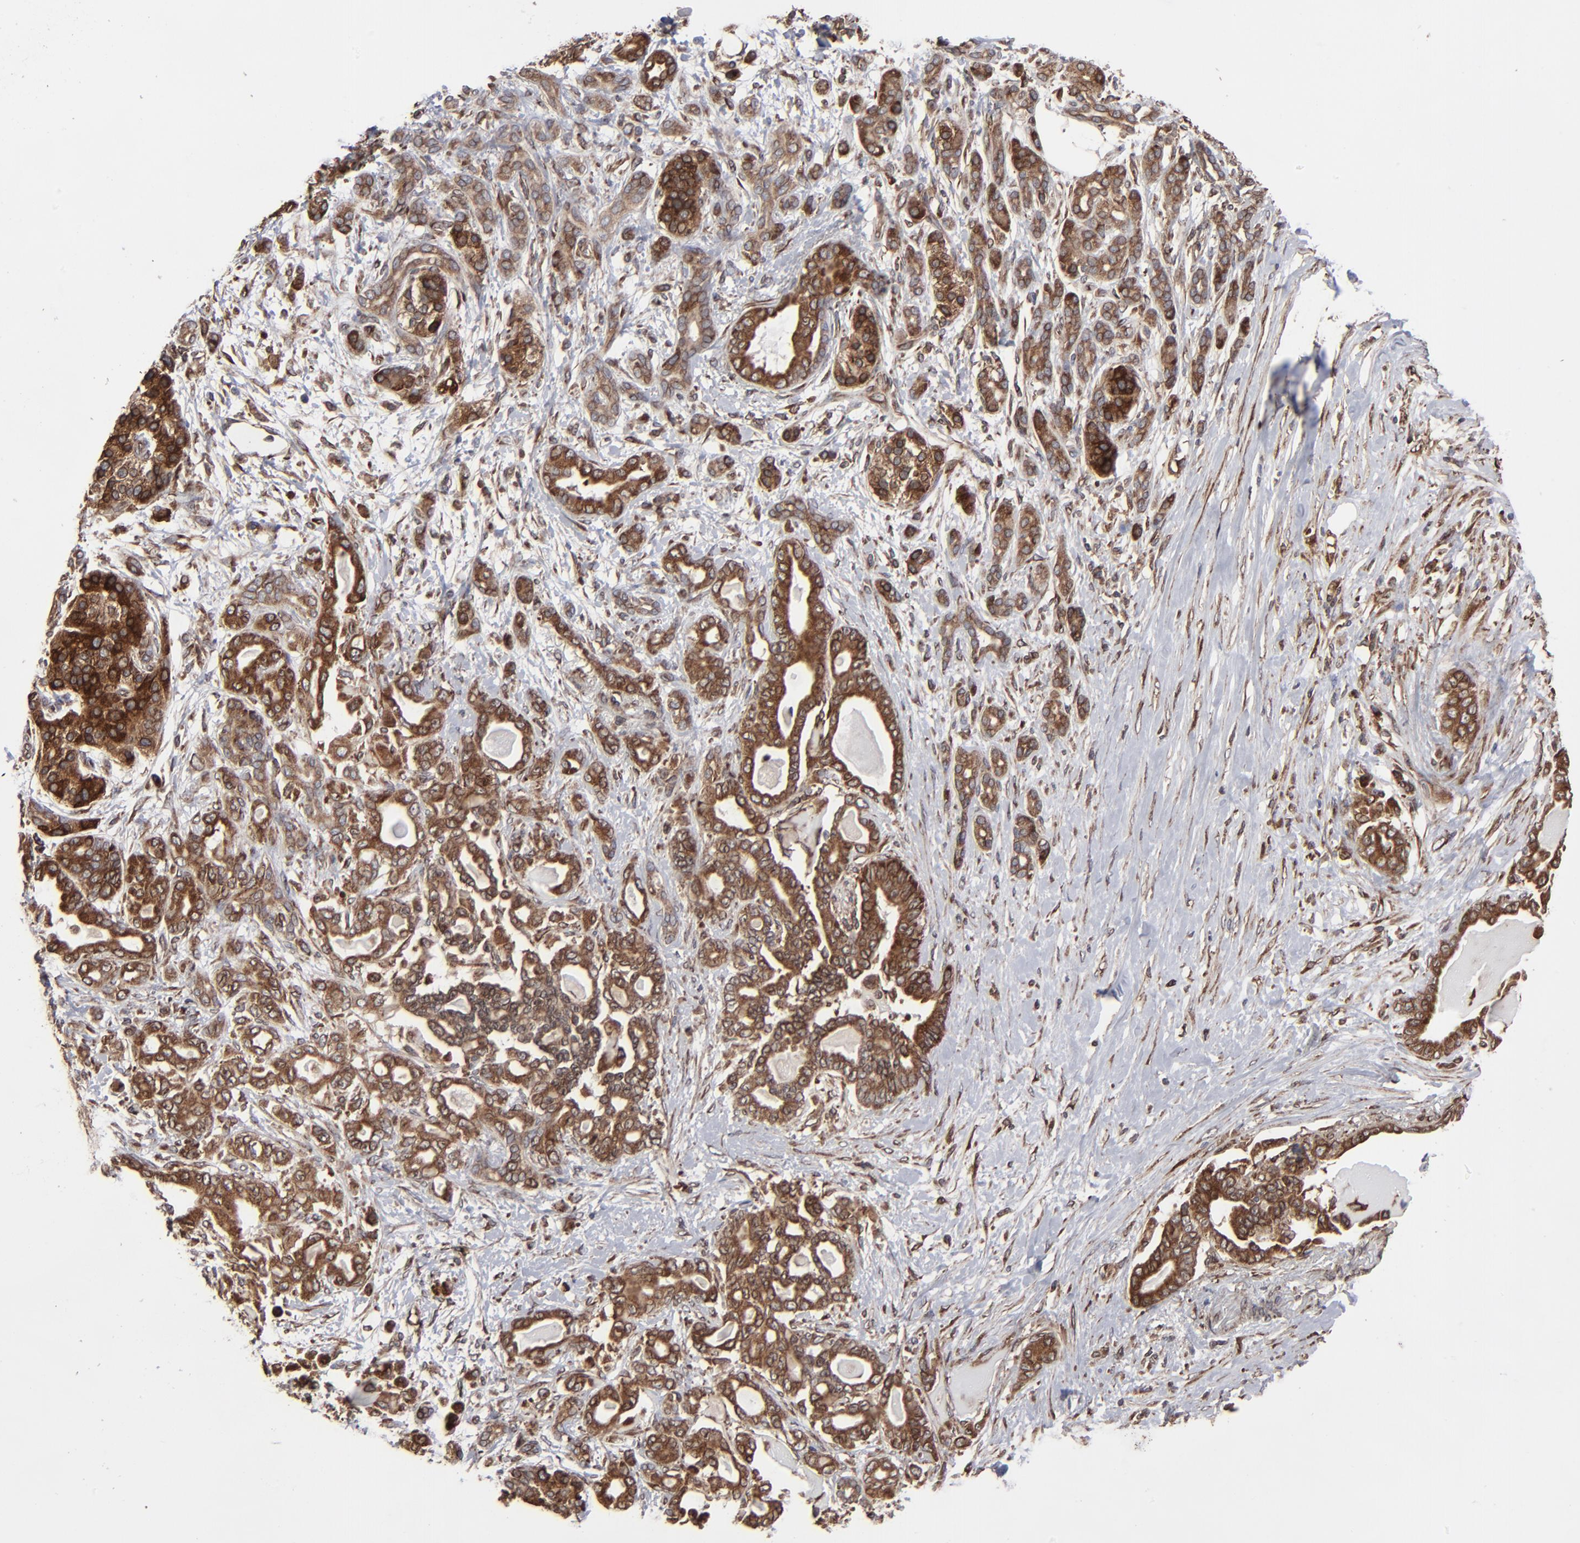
{"staining": {"intensity": "moderate", "quantity": ">75%", "location": "cytoplasmic/membranous"}, "tissue": "pancreatic cancer", "cell_type": "Tumor cells", "image_type": "cancer", "snomed": [{"axis": "morphology", "description": "Adenocarcinoma, NOS"}, {"axis": "topography", "description": "Pancreas"}], "caption": "A photomicrograph showing moderate cytoplasmic/membranous staining in approximately >75% of tumor cells in pancreatic adenocarcinoma, as visualized by brown immunohistochemical staining.", "gene": "CNIH1", "patient": {"sex": "male", "age": 63}}